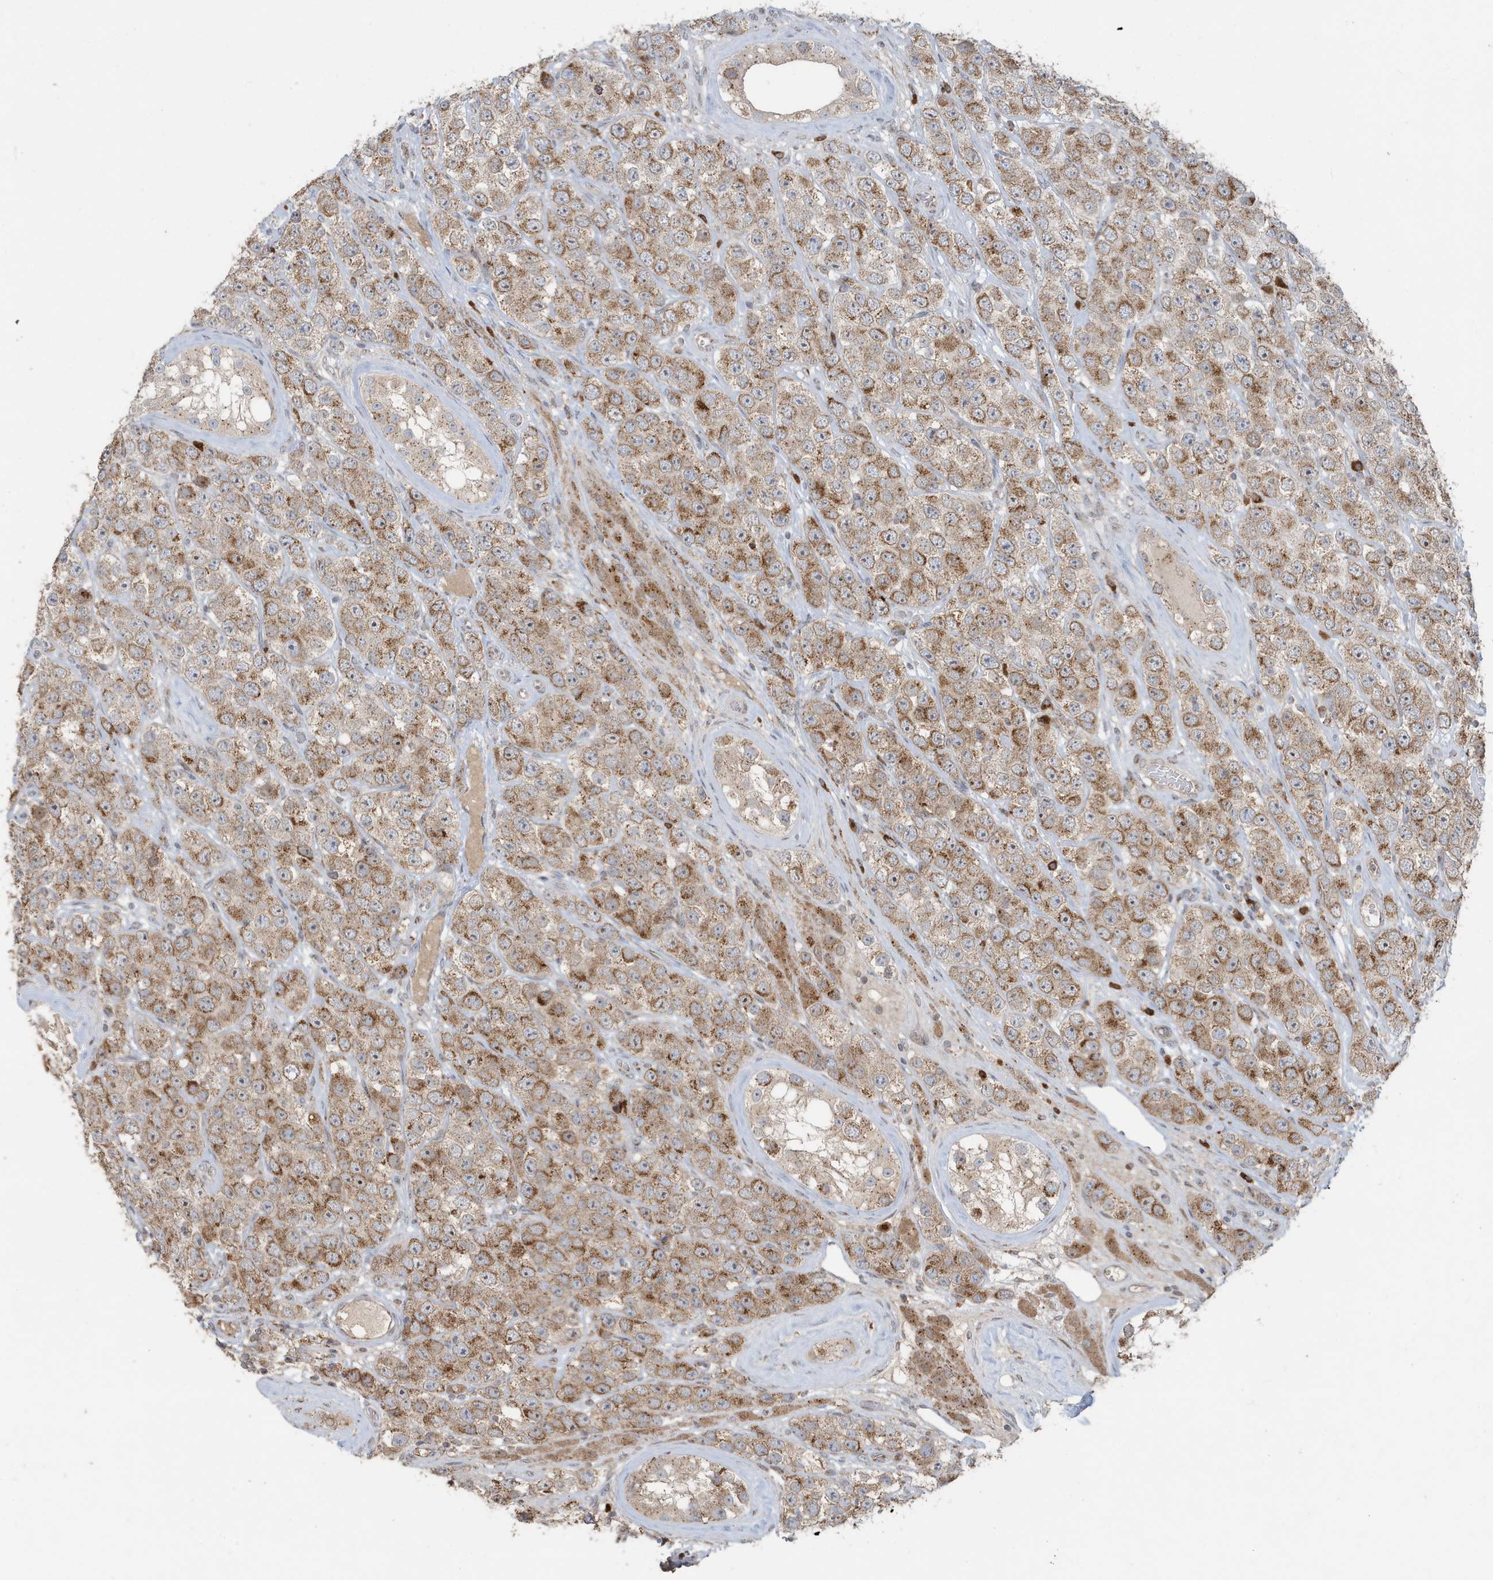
{"staining": {"intensity": "moderate", "quantity": ">75%", "location": "cytoplasmic/membranous"}, "tissue": "testis cancer", "cell_type": "Tumor cells", "image_type": "cancer", "snomed": [{"axis": "morphology", "description": "Seminoma, NOS"}, {"axis": "topography", "description": "Testis"}], "caption": "Testis cancer (seminoma) stained with immunohistochemistry (IHC) demonstrates moderate cytoplasmic/membranous staining in about >75% of tumor cells.", "gene": "RER1", "patient": {"sex": "male", "age": 28}}